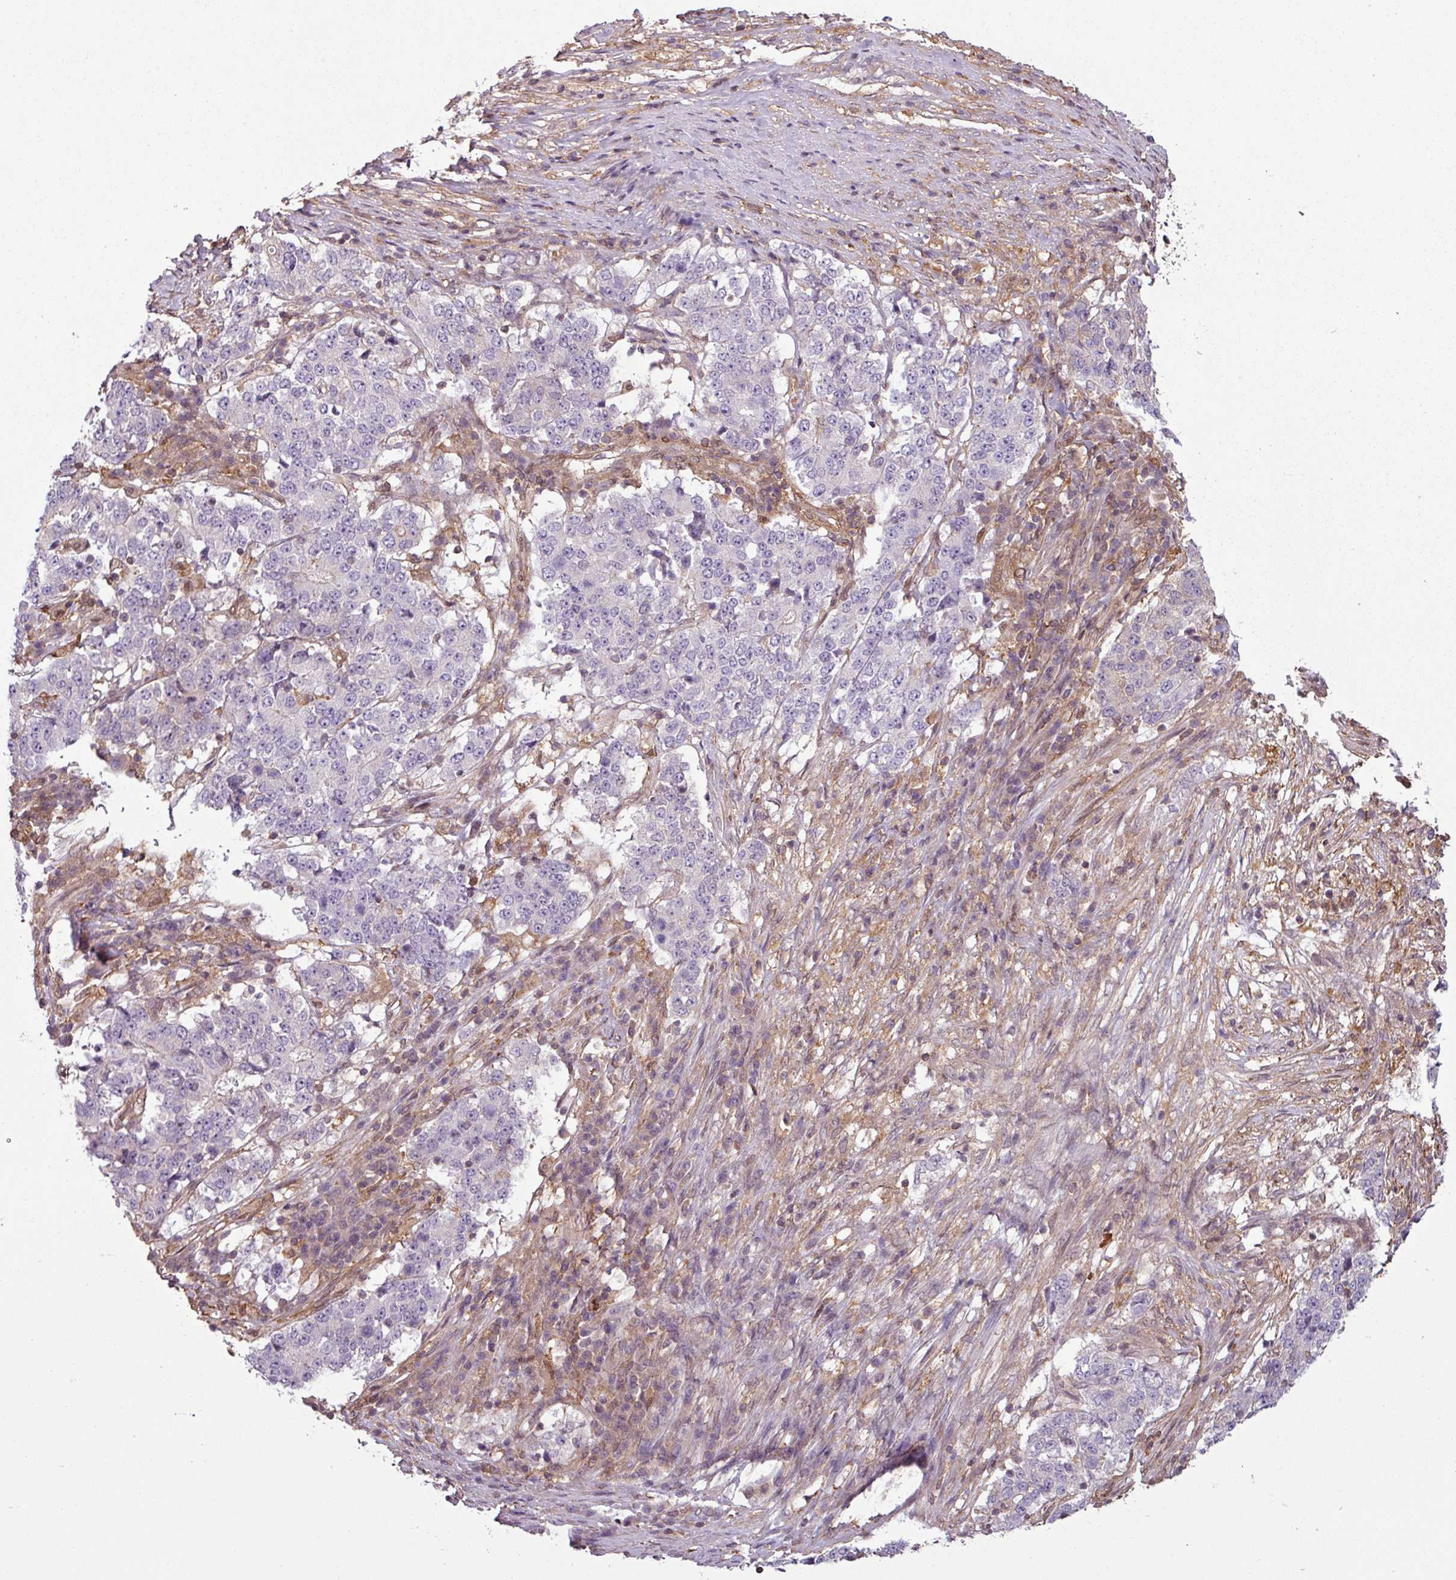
{"staining": {"intensity": "negative", "quantity": "none", "location": "none"}, "tissue": "stomach cancer", "cell_type": "Tumor cells", "image_type": "cancer", "snomed": [{"axis": "morphology", "description": "Adenocarcinoma, NOS"}, {"axis": "topography", "description": "Stomach"}], "caption": "Immunohistochemical staining of stomach cancer demonstrates no significant staining in tumor cells.", "gene": "SH3BGRL", "patient": {"sex": "male", "age": 59}}